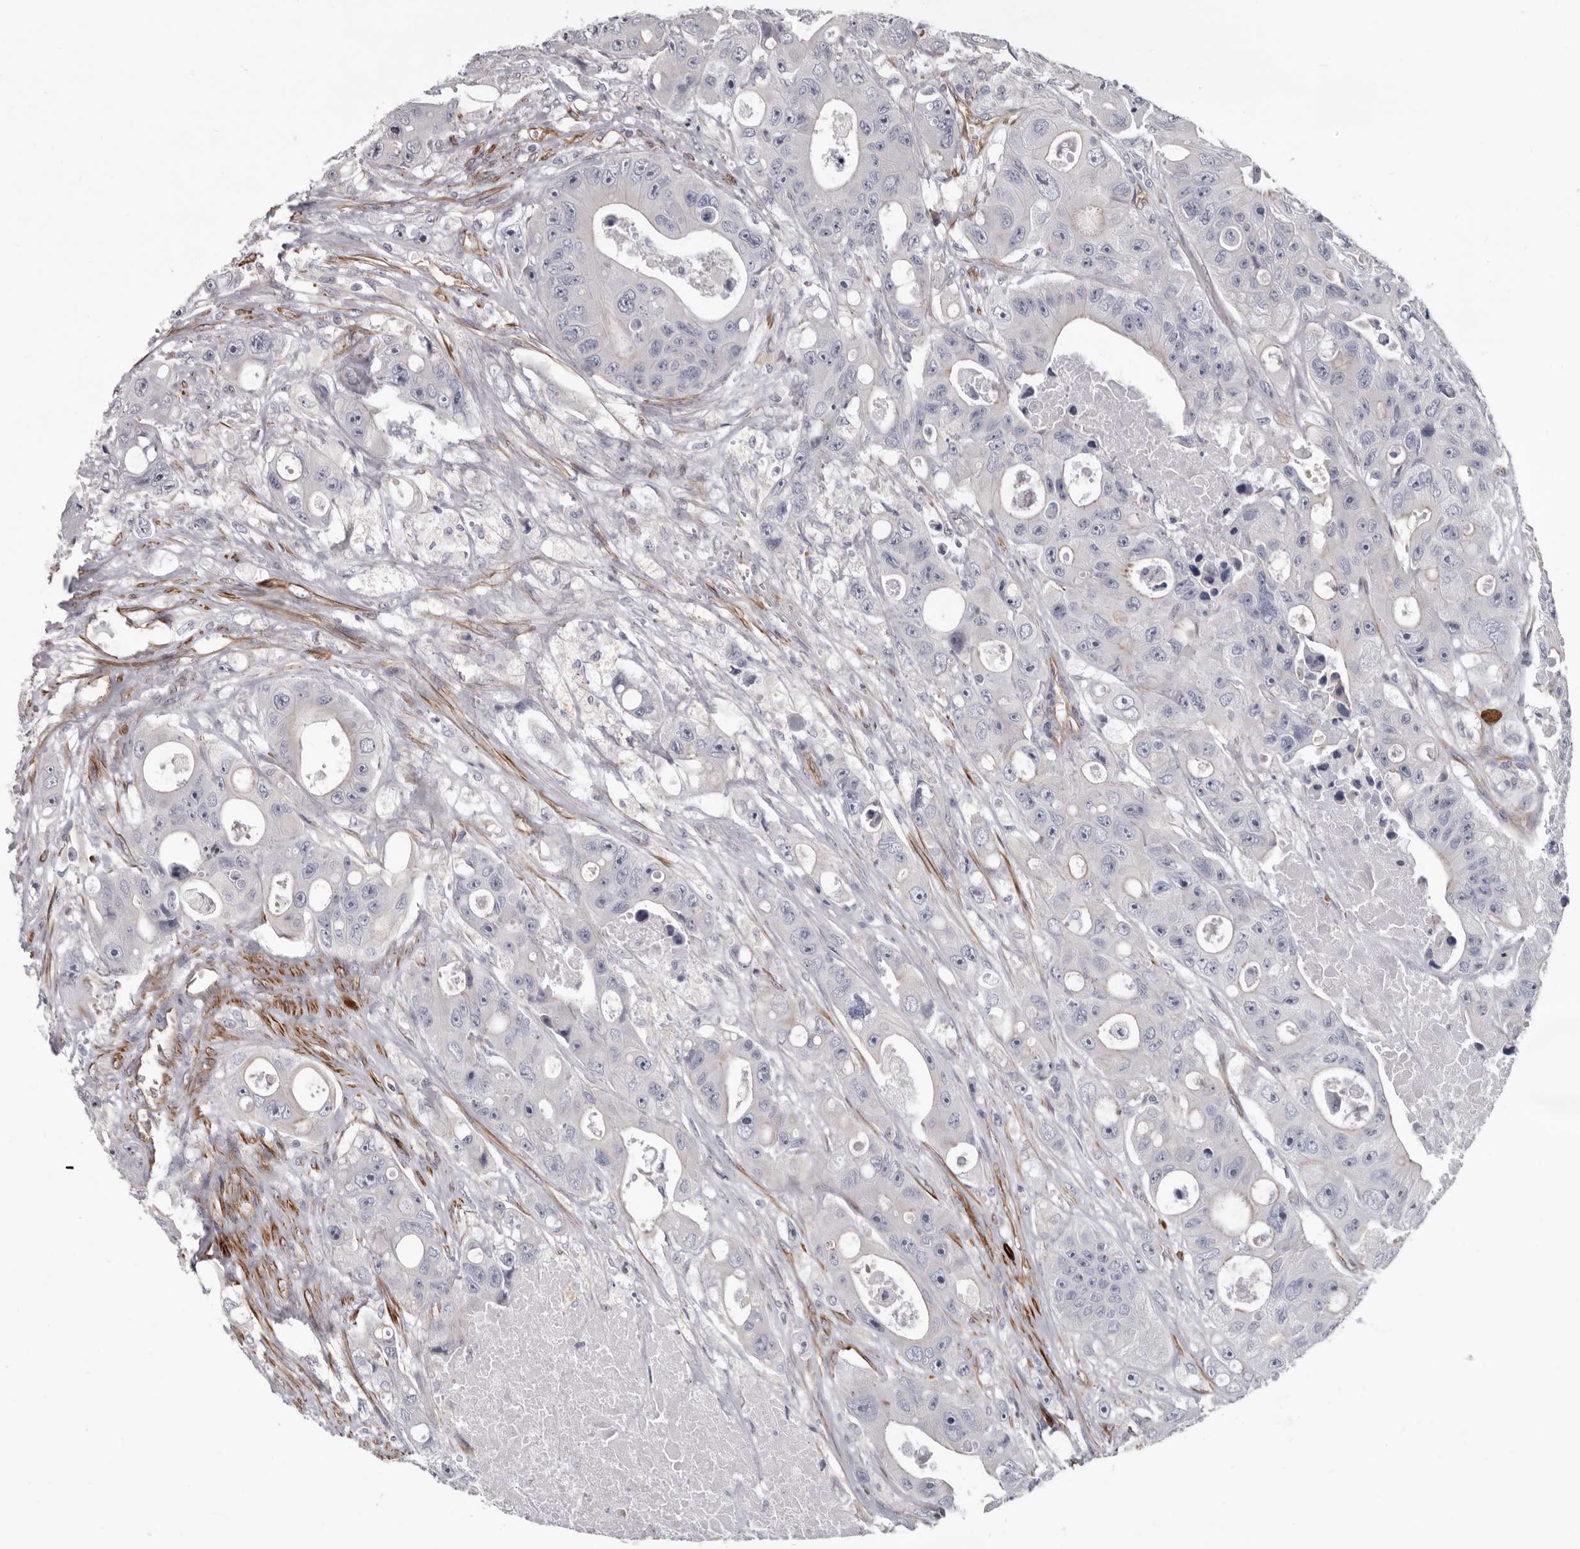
{"staining": {"intensity": "weak", "quantity": "<25%", "location": "cytoplasmic/membranous"}, "tissue": "colorectal cancer", "cell_type": "Tumor cells", "image_type": "cancer", "snomed": [{"axis": "morphology", "description": "Adenocarcinoma, NOS"}, {"axis": "topography", "description": "Colon"}], "caption": "IHC micrograph of neoplastic tissue: human colorectal cancer (adenocarcinoma) stained with DAB (3,3'-diaminobenzidine) demonstrates no significant protein expression in tumor cells. (Brightfield microscopy of DAB (3,3'-diaminobenzidine) IHC at high magnification).", "gene": "ADGRL4", "patient": {"sex": "female", "age": 46}}